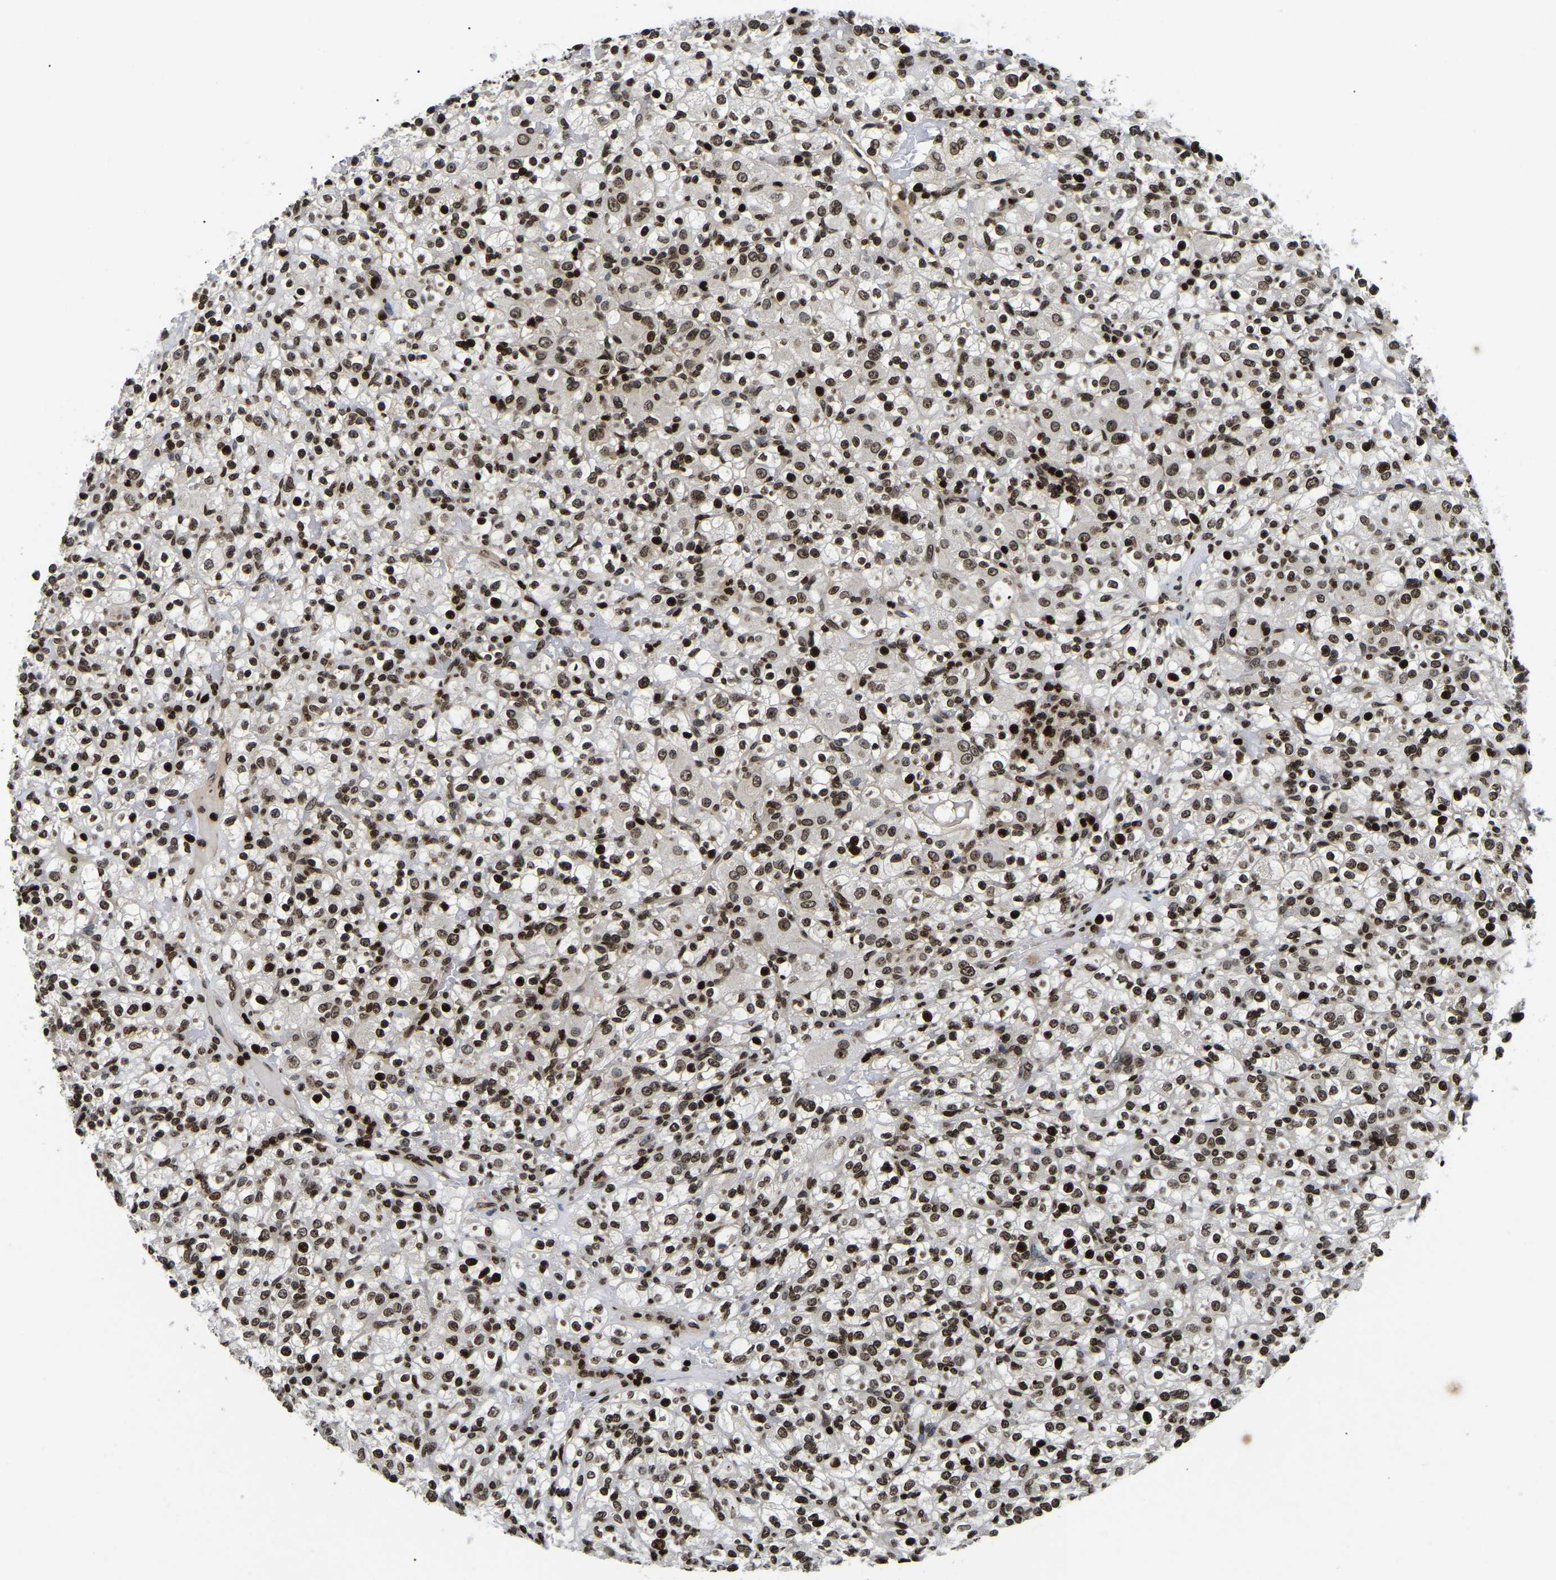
{"staining": {"intensity": "moderate", "quantity": ">75%", "location": "nuclear"}, "tissue": "renal cancer", "cell_type": "Tumor cells", "image_type": "cancer", "snomed": [{"axis": "morphology", "description": "Normal tissue, NOS"}, {"axis": "morphology", "description": "Adenocarcinoma, NOS"}, {"axis": "topography", "description": "Kidney"}], "caption": "Renal adenocarcinoma was stained to show a protein in brown. There is medium levels of moderate nuclear positivity in approximately >75% of tumor cells.", "gene": "LRRC61", "patient": {"sex": "female", "age": 72}}